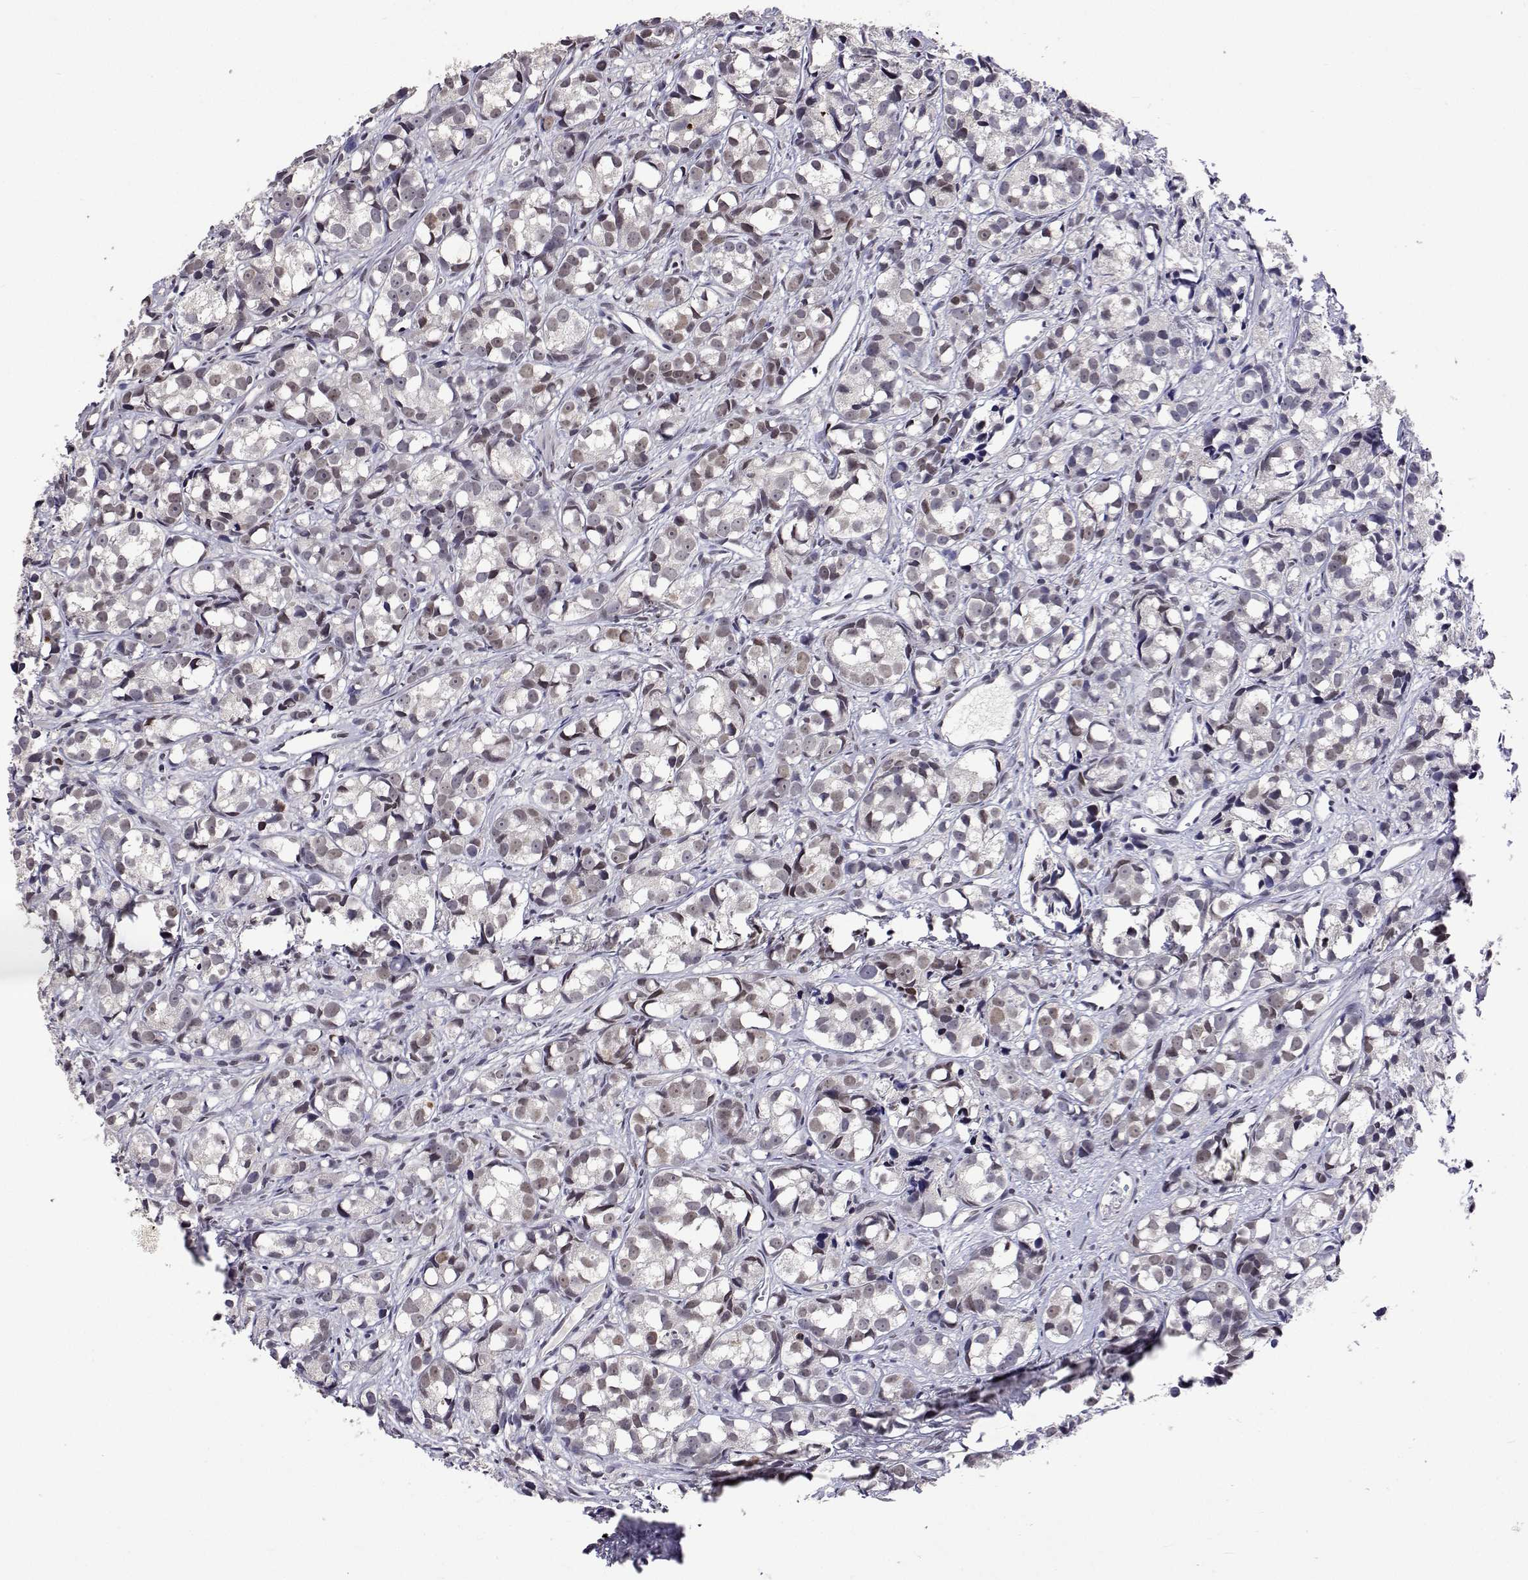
{"staining": {"intensity": "weak", "quantity": "<25%", "location": "nuclear"}, "tissue": "prostate cancer", "cell_type": "Tumor cells", "image_type": "cancer", "snomed": [{"axis": "morphology", "description": "Adenocarcinoma, High grade"}, {"axis": "topography", "description": "Prostate"}], "caption": "Micrograph shows no protein staining in tumor cells of prostate high-grade adenocarcinoma tissue. (Stains: DAB (3,3'-diaminobenzidine) immunohistochemistry with hematoxylin counter stain, Microscopy: brightfield microscopy at high magnification).", "gene": "HNRNPA0", "patient": {"sex": "male", "age": 77}}